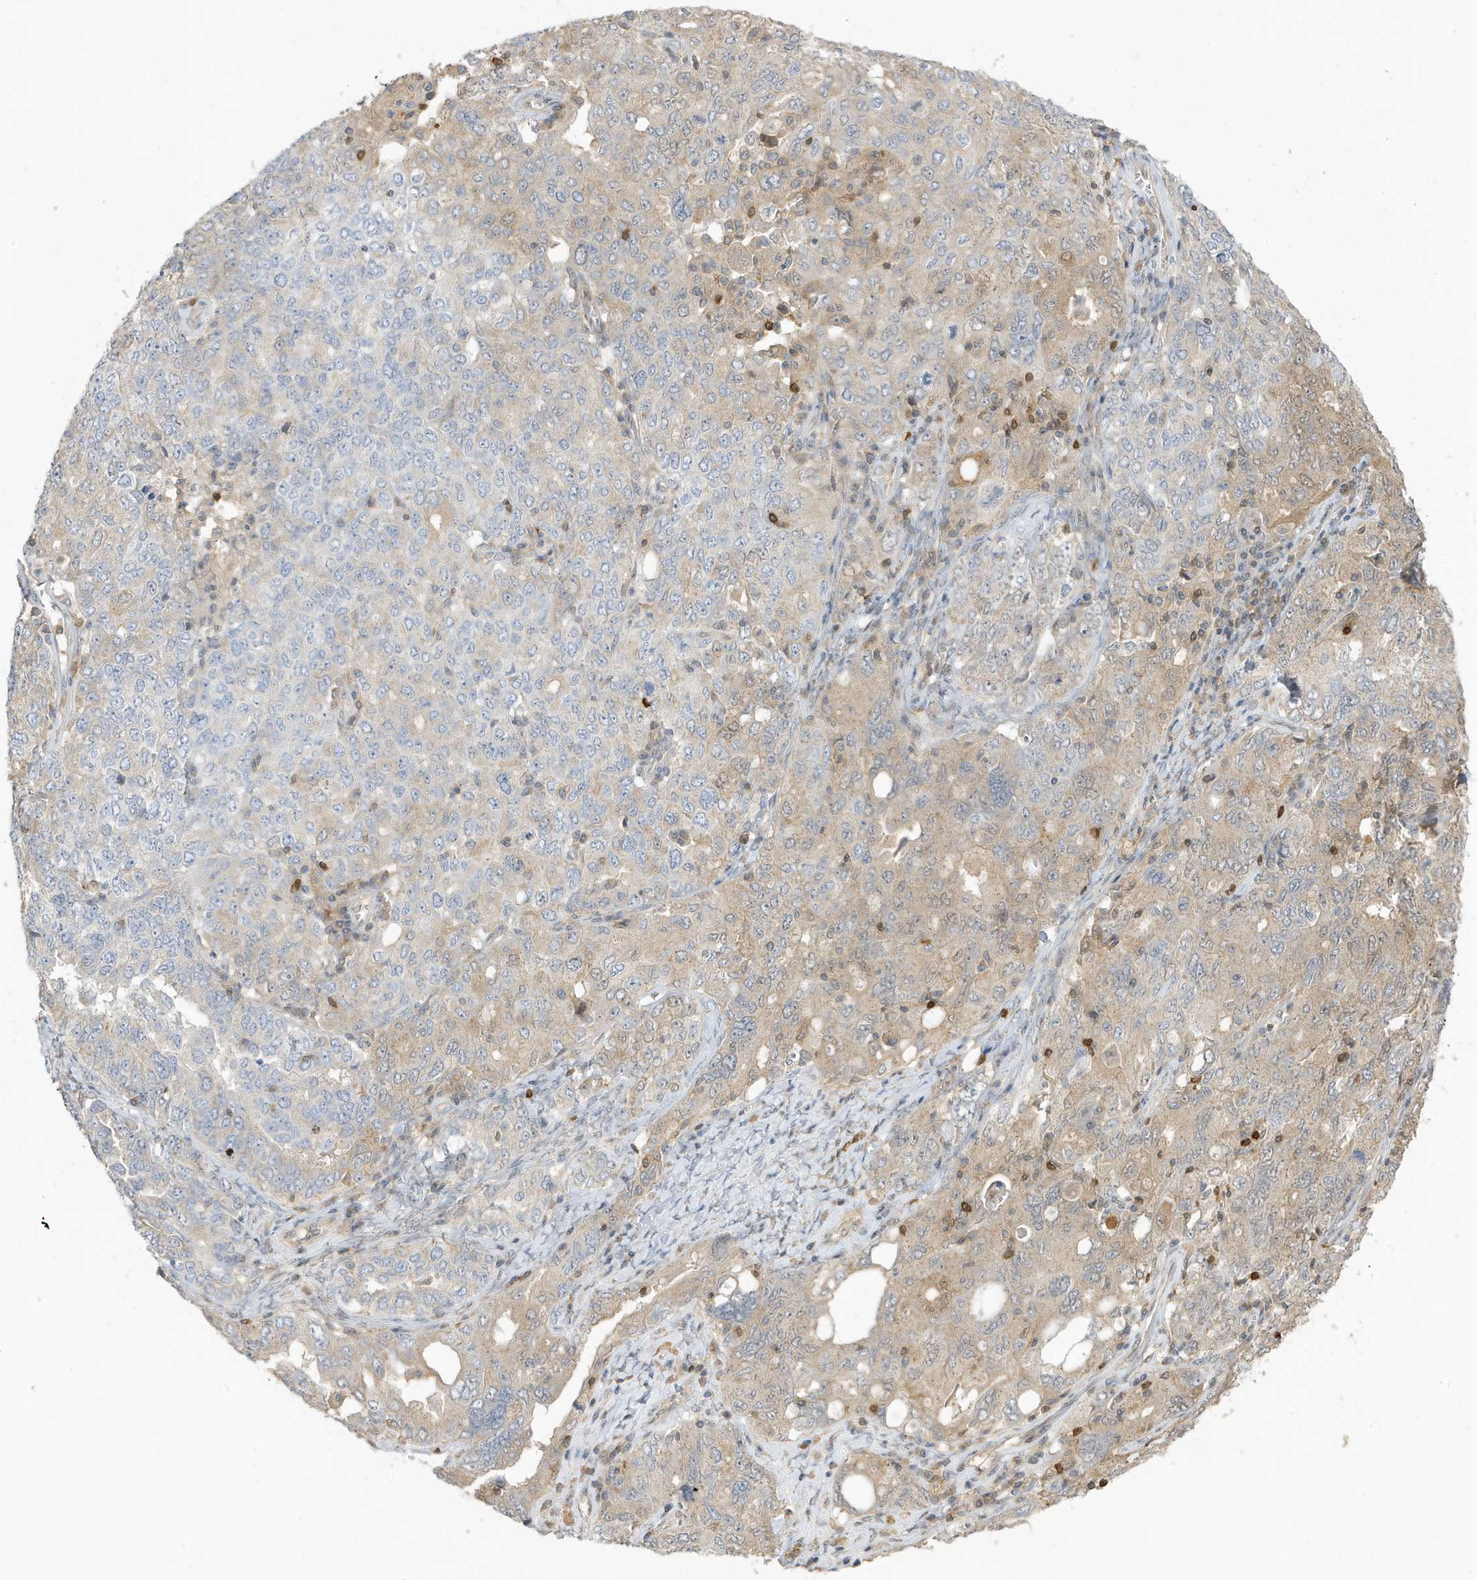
{"staining": {"intensity": "weak", "quantity": "25%-75%", "location": "cytoplasmic/membranous"}, "tissue": "ovarian cancer", "cell_type": "Tumor cells", "image_type": "cancer", "snomed": [{"axis": "morphology", "description": "Carcinoma, endometroid"}, {"axis": "topography", "description": "Ovary"}], "caption": "A low amount of weak cytoplasmic/membranous expression is appreciated in approximately 25%-75% of tumor cells in ovarian cancer tissue.", "gene": "TAB3", "patient": {"sex": "female", "age": 62}}